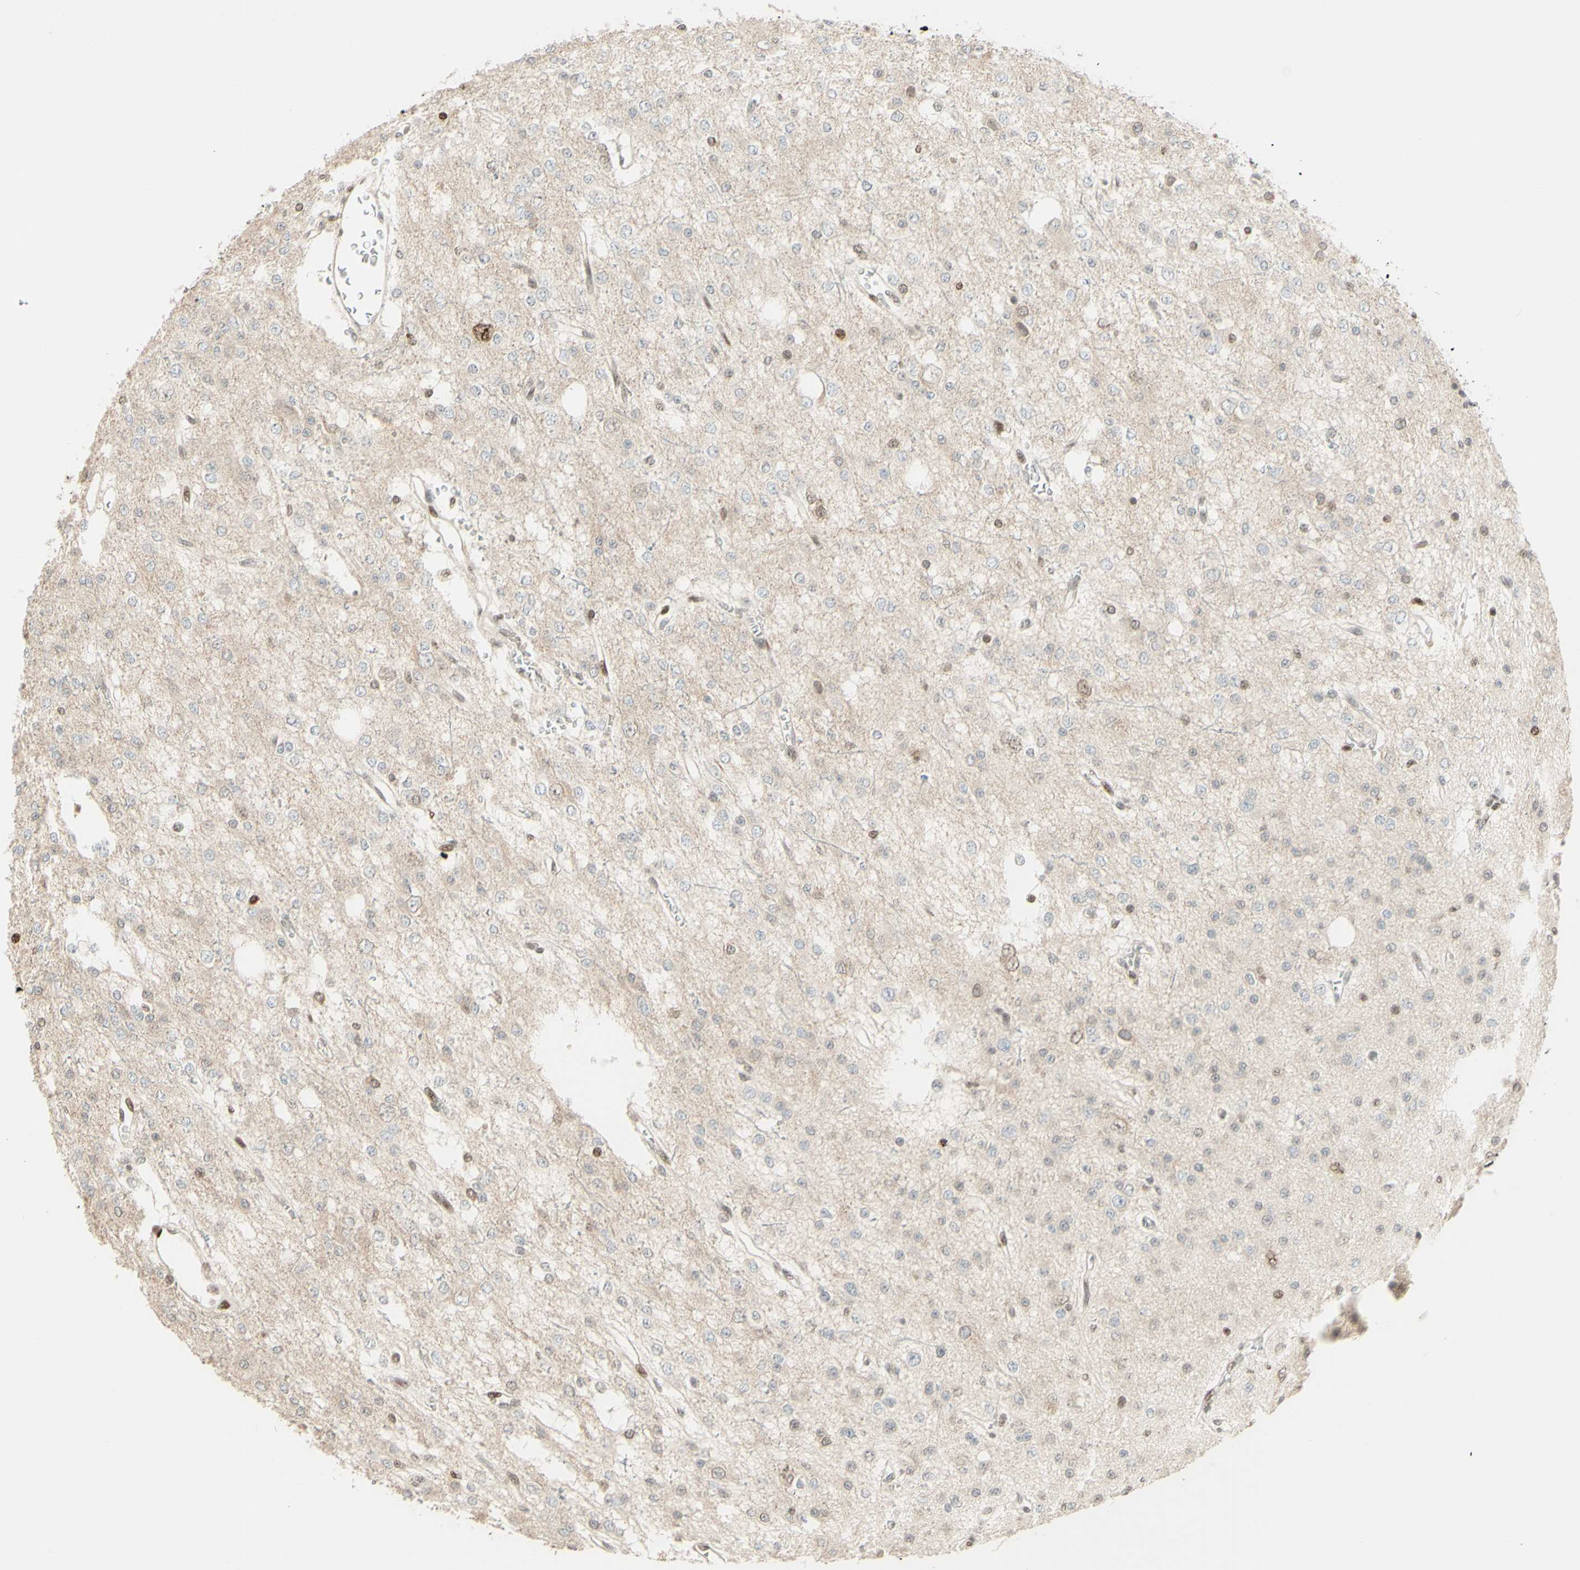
{"staining": {"intensity": "weak", "quantity": "25%-75%", "location": "nuclear"}, "tissue": "glioma", "cell_type": "Tumor cells", "image_type": "cancer", "snomed": [{"axis": "morphology", "description": "Glioma, malignant, Low grade"}, {"axis": "topography", "description": "Brain"}], "caption": "Protein expression analysis of human malignant glioma (low-grade) reveals weak nuclear staining in about 25%-75% of tumor cells. (brown staining indicates protein expression, while blue staining denotes nuclei).", "gene": "CDKL5", "patient": {"sex": "male", "age": 38}}